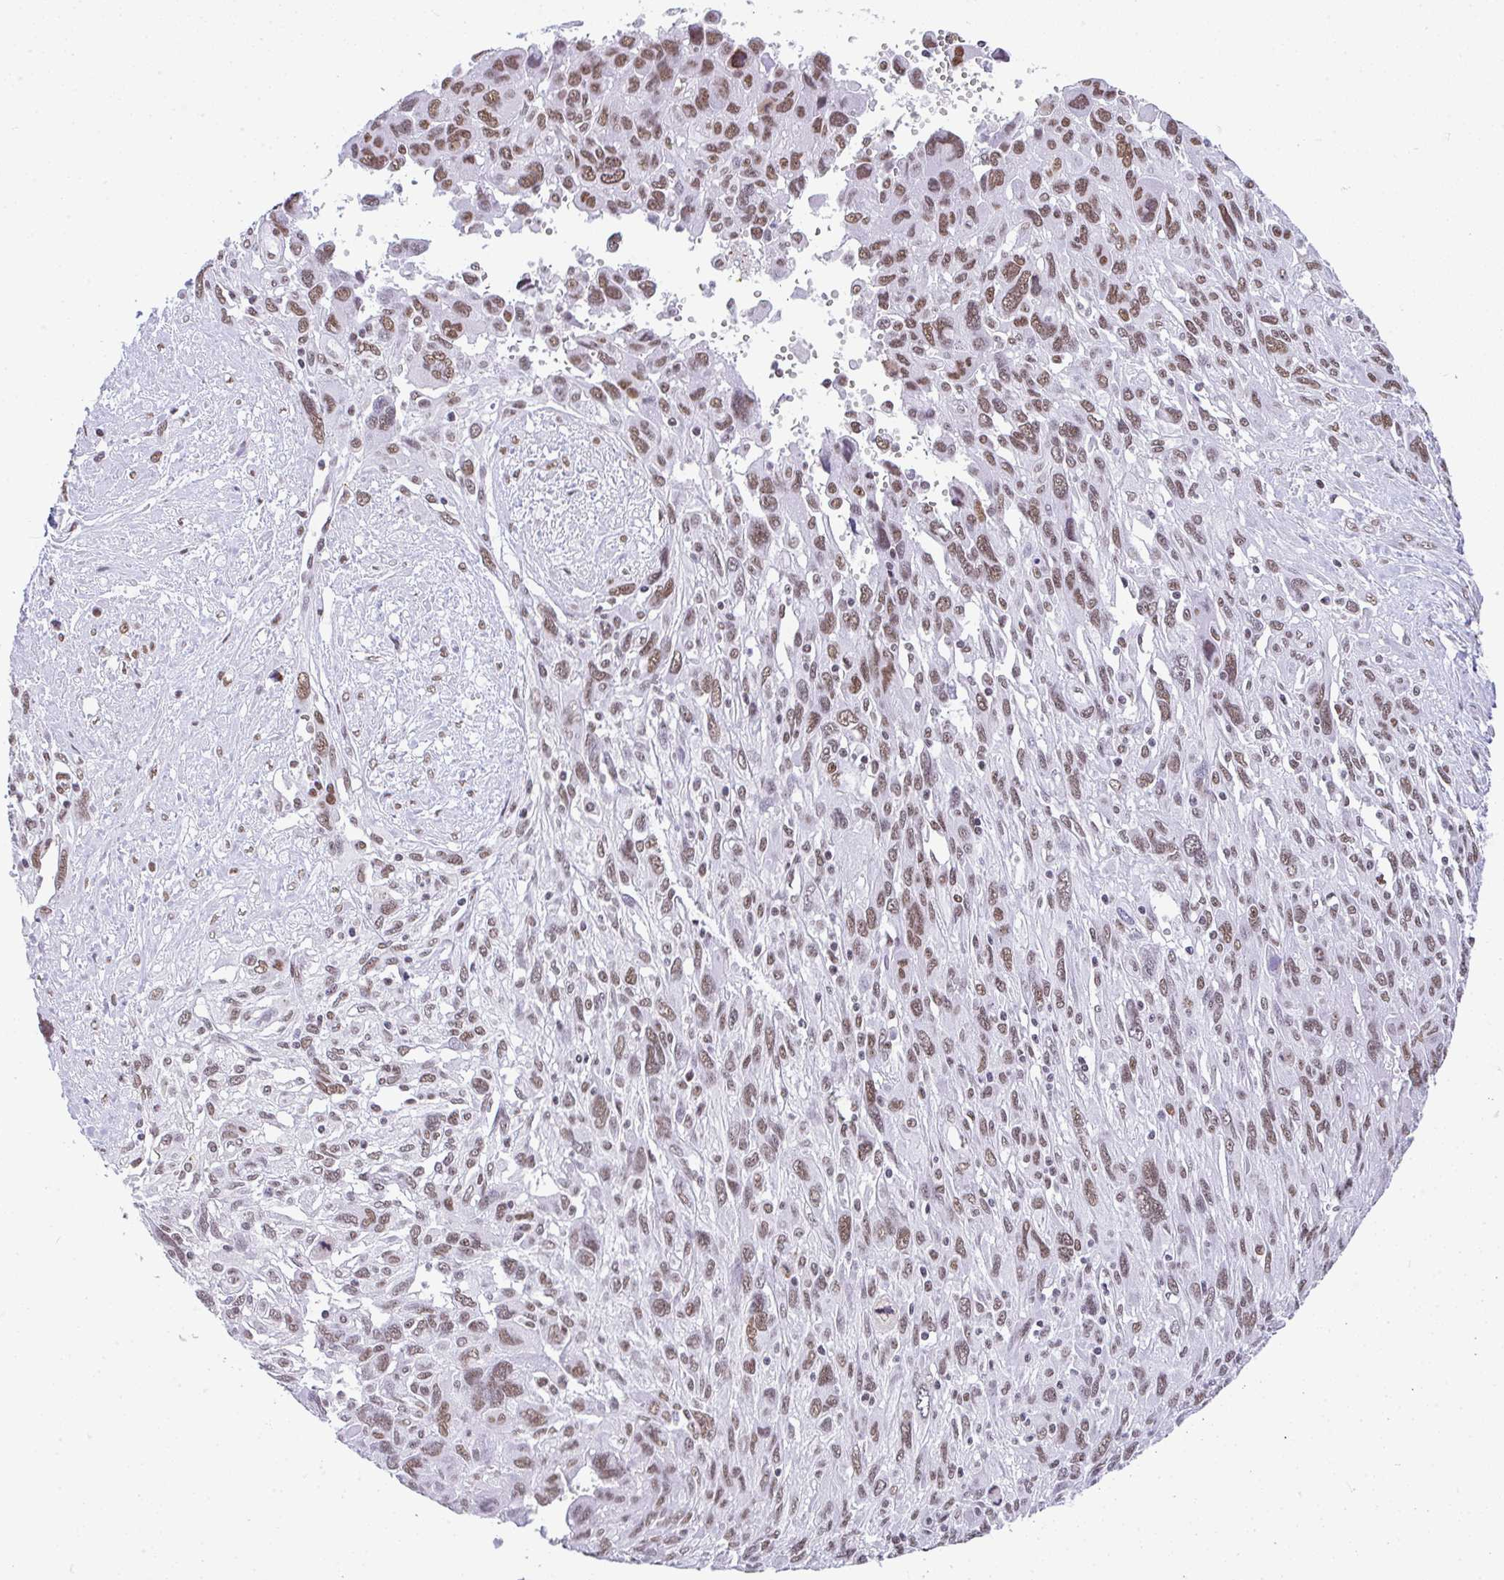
{"staining": {"intensity": "weak", "quantity": ">75%", "location": "nuclear"}, "tissue": "pancreatic cancer", "cell_type": "Tumor cells", "image_type": "cancer", "snomed": [{"axis": "morphology", "description": "Adenocarcinoma, NOS"}, {"axis": "topography", "description": "Pancreas"}], "caption": "Immunohistochemistry of human pancreatic adenocarcinoma displays low levels of weak nuclear positivity in approximately >75% of tumor cells. Using DAB (brown) and hematoxylin (blue) stains, captured at high magnification using brightfield microscopy.", "gene": "DDX52", "patient": {"sex": "female", "age": 47}}